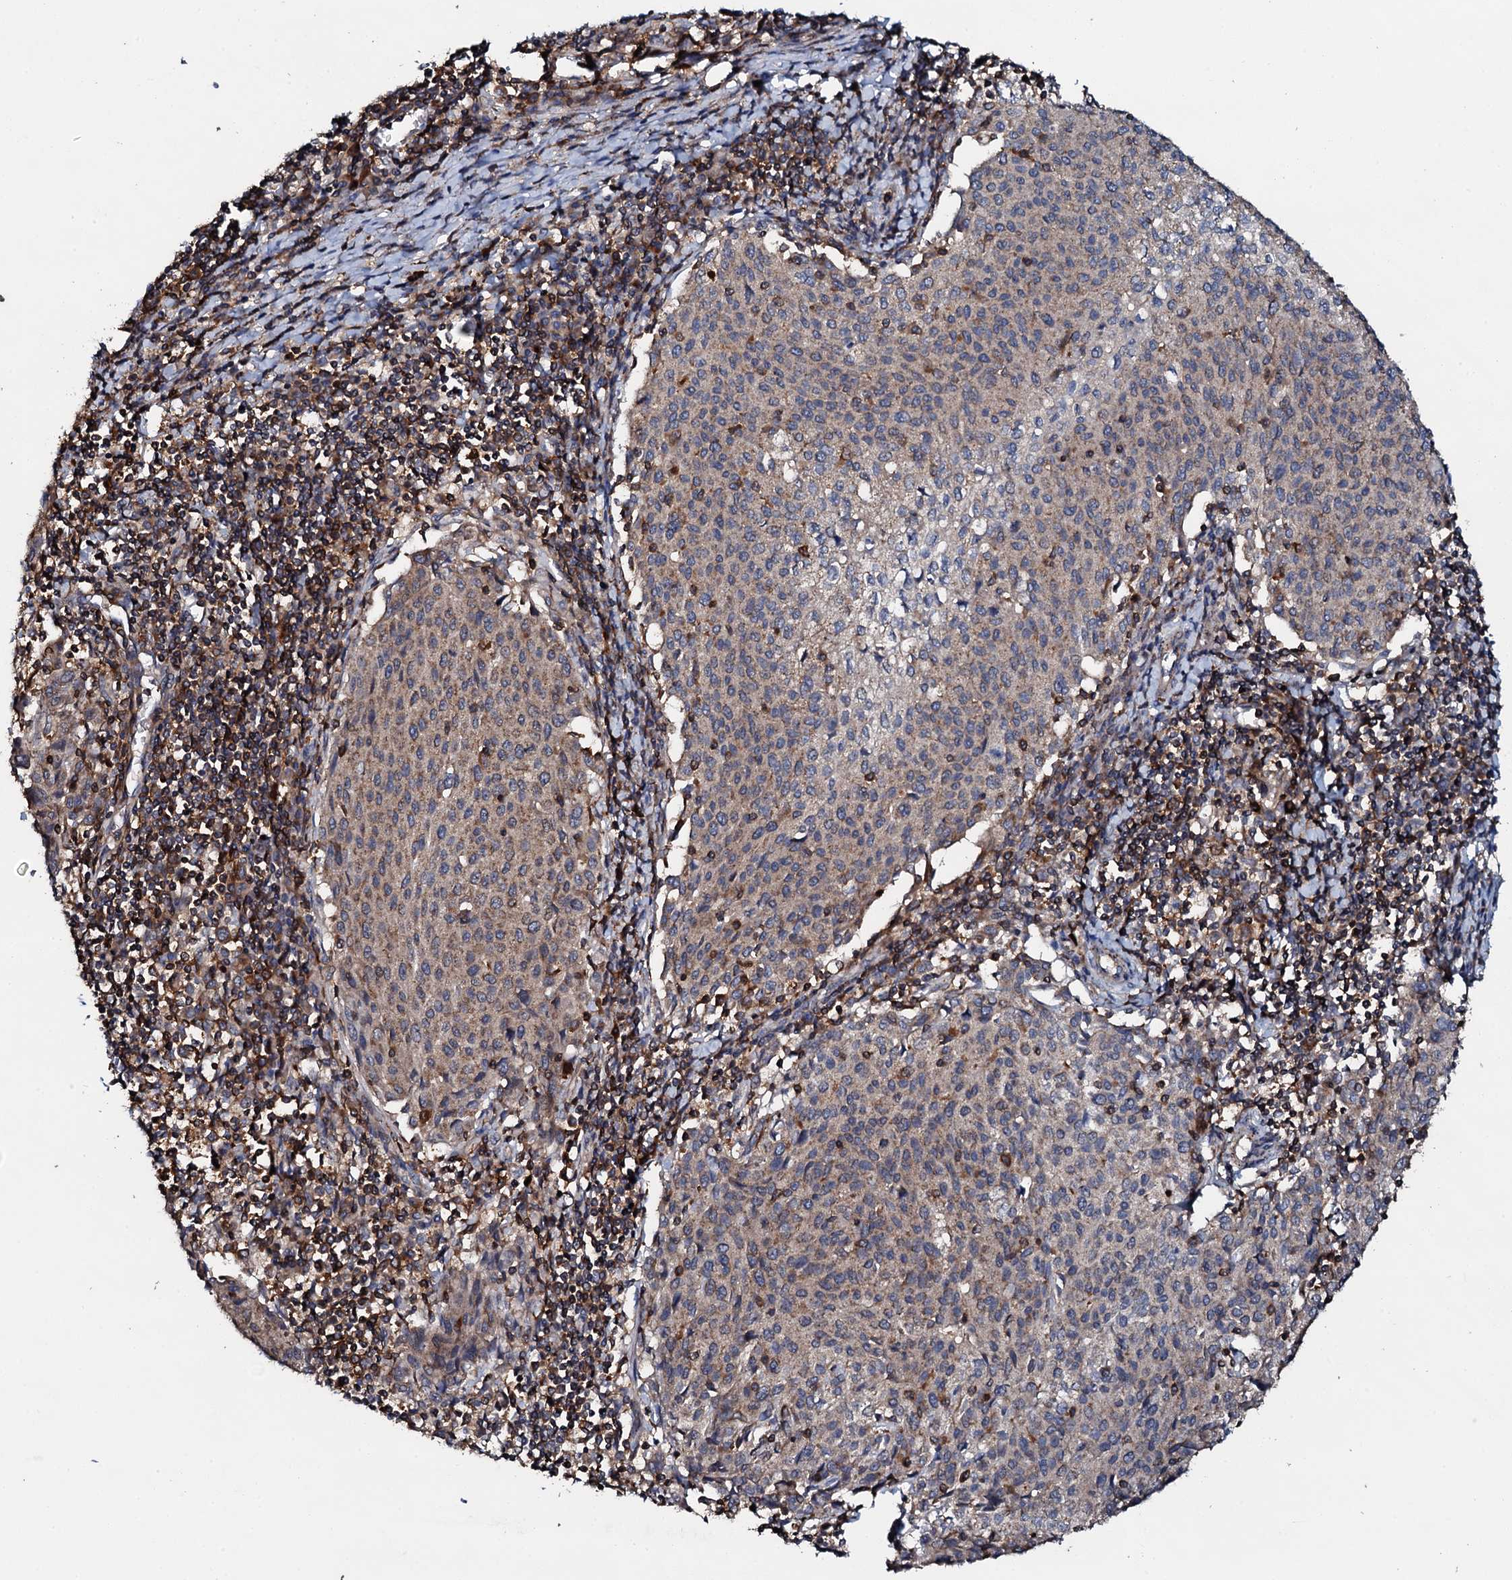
{"staining": {"intensity": "moderate", "quantity": ">75%", "location": "cytoplasmic/membranous"}, "tissue": "cervical cancer", "cell_type": "Tumor cells", "image_type": "cancer", "snomed": [{"axis": "morphology", "description": "Squamous cell carcinoma, NOS"}, {"axis": "topography", "description": "Cervix"}], "caption": "A brown stain labels moderate cytoplasmic/membranous positivity of a protein in cervical cancer (squamous cell carcinoma) tumor cells. The staining was performed using DAB (3,3'-diaminobenzidine), with brown indicating positive protein expression. Nuclei are stained blue with hematoxylin.", "gene": "GRK2", "patient": {"sex": "female", "age": 46}}